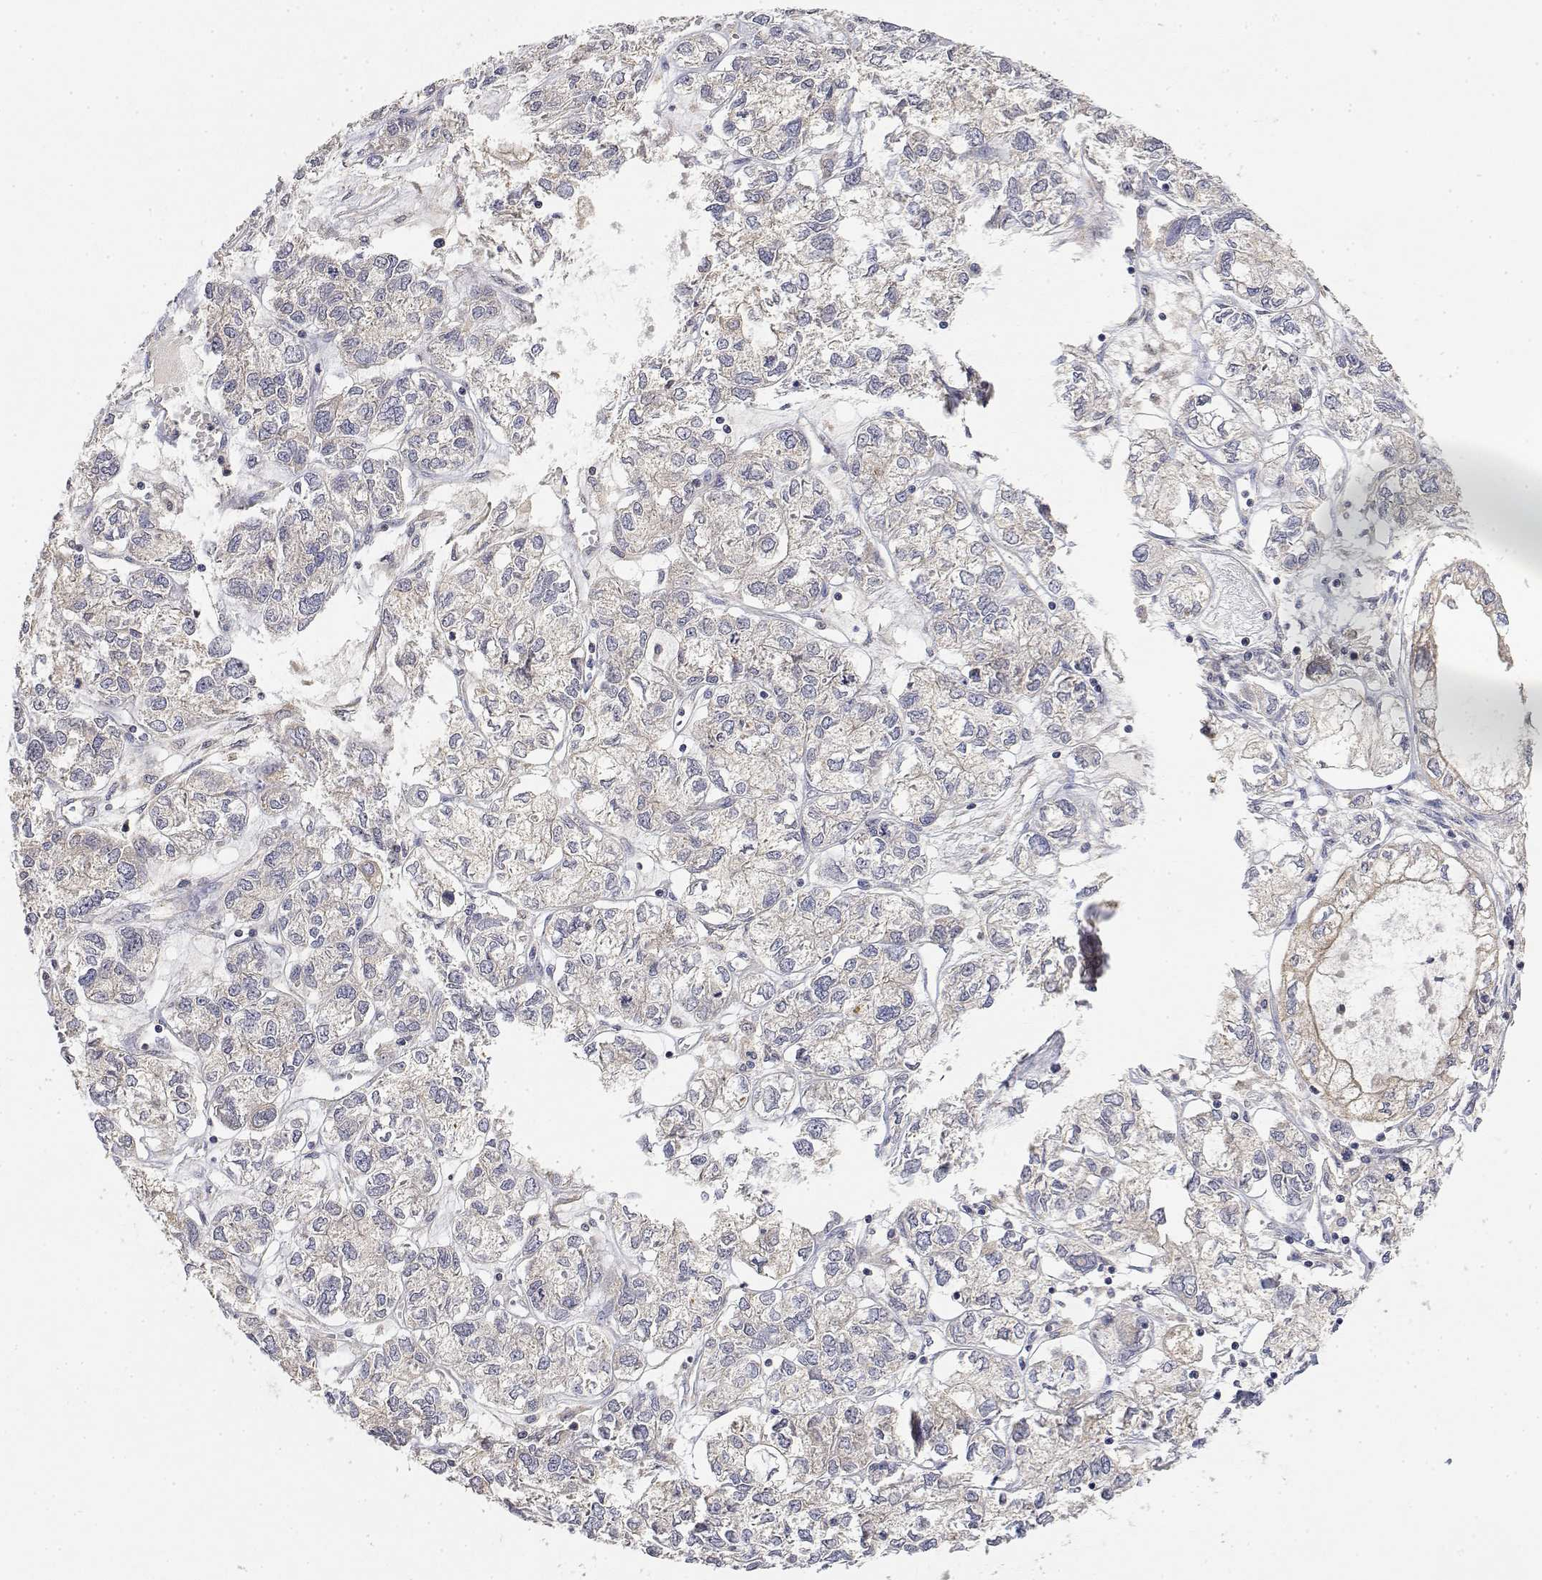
{"staining": {"intensity": "weak", "quantity": "<25%", "location": "cytoplasmic/membranous"}, "tissue": "ovarian cancer", "cell_type": "Tumor cells", "image_type": "cancer", "snomed": [{"axis": "morphology", "description": "Carcinoma, endometroid"}, {"axis": "topography", "description": "Ovary"}], "caption": "Human endometroid carcinoma (ovarian) stained for a protein using immunohistochemistry displays no expression in tumor cells.", "gene": "LONRF3", "patient": {"sex": "female", "age": 64}}